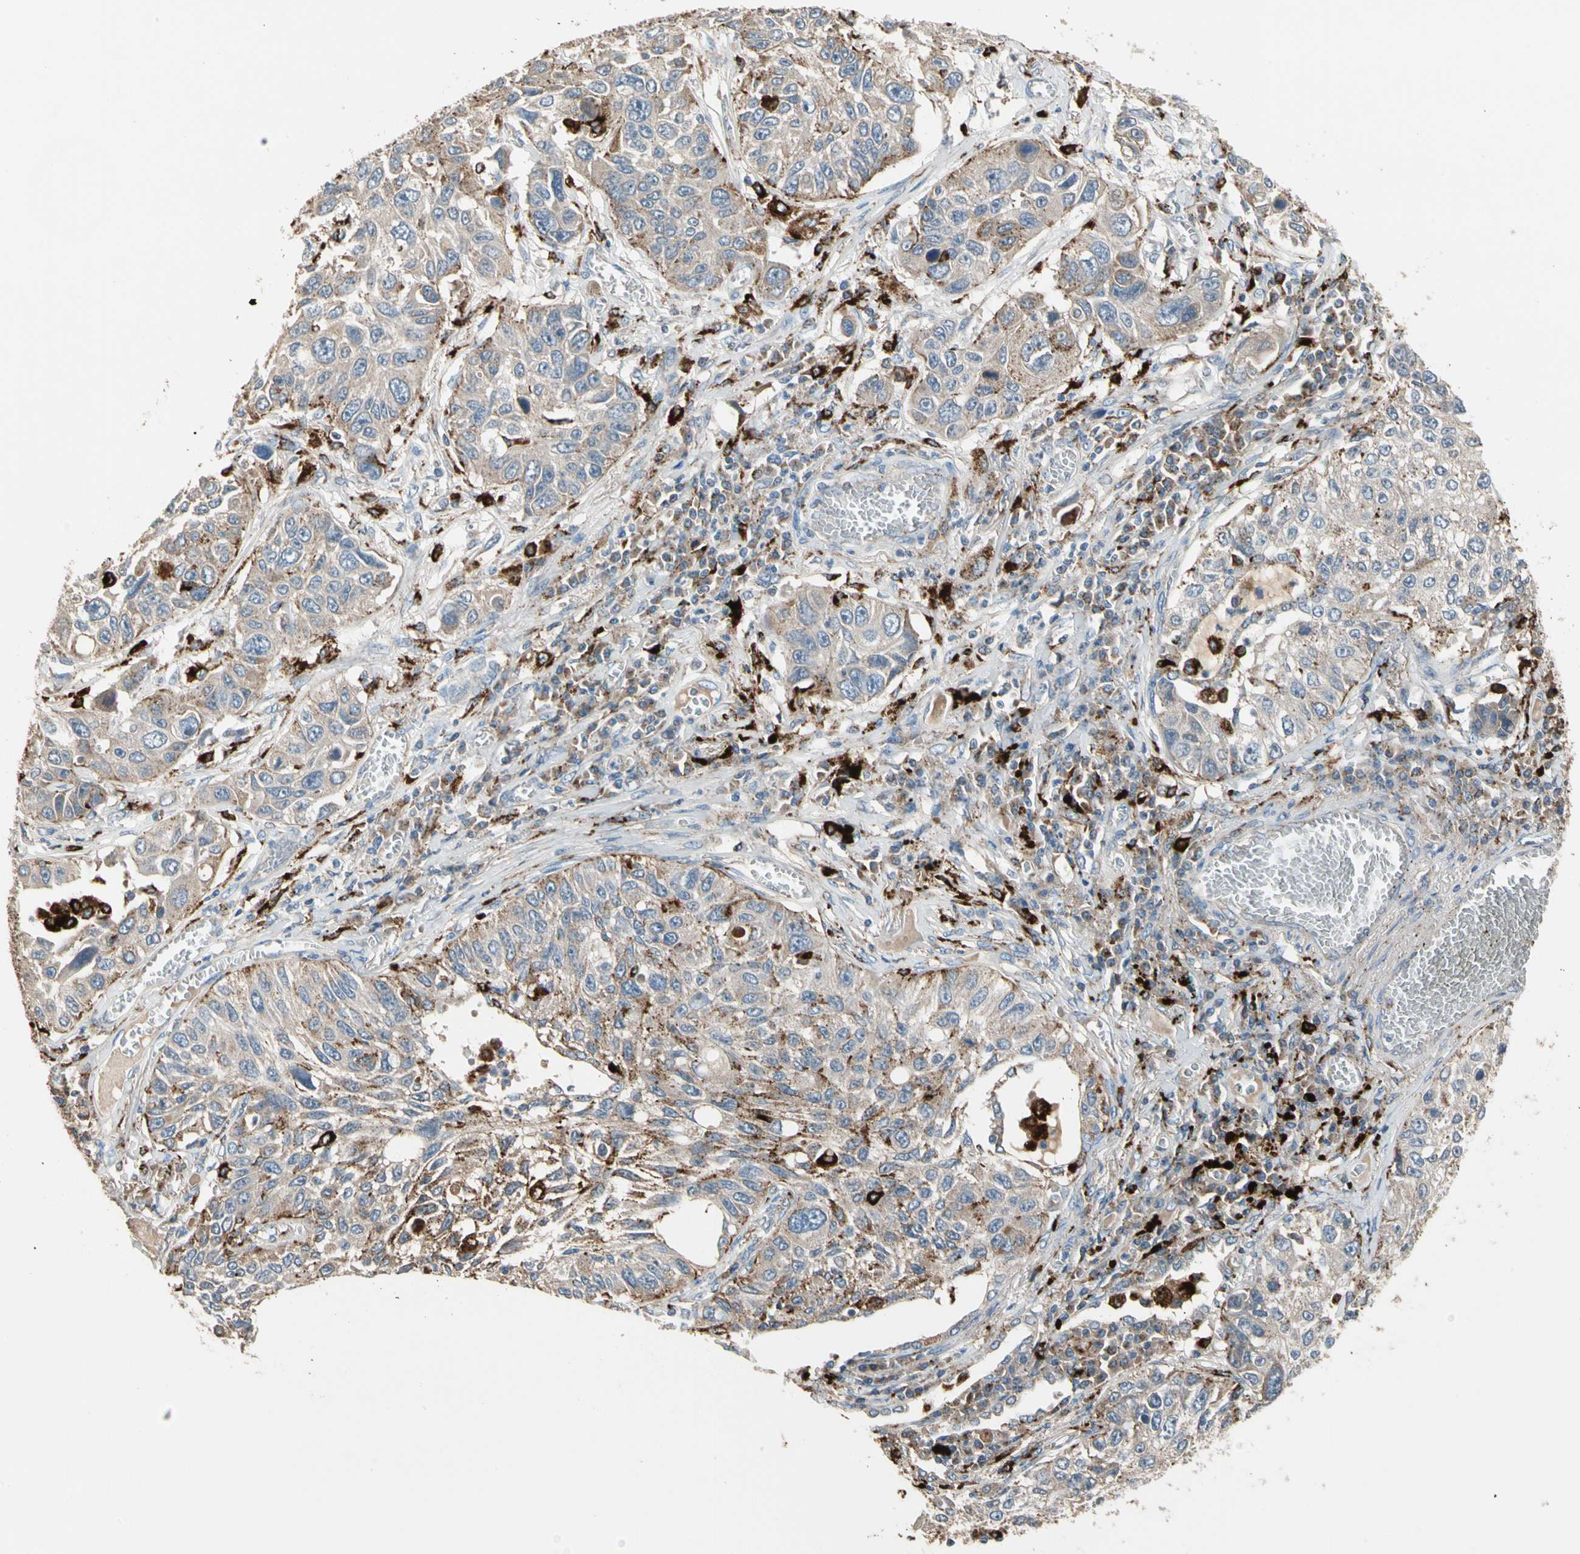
{"staining": {"intensity": "moderate", "quantity": "<25%", "location": "cytoplasmic/membranous"}, "tissue": "lung cancer", "cell_type": "Tumor cells", "image_type": "cancer", "snomed": [{"axis": "morphology", "description": "Squamous cell carcinoma, NOS"}, {"axis": "topography", "description": "Lung"}], "caption": "Immunohistochemical staining of lung cancer exhibits low levels of moderate cytoplasmic/membranous protein staining in about <25% of tumor cells.", "gene": "GM2A", "patient": {"sex": "male", "age": 71}}